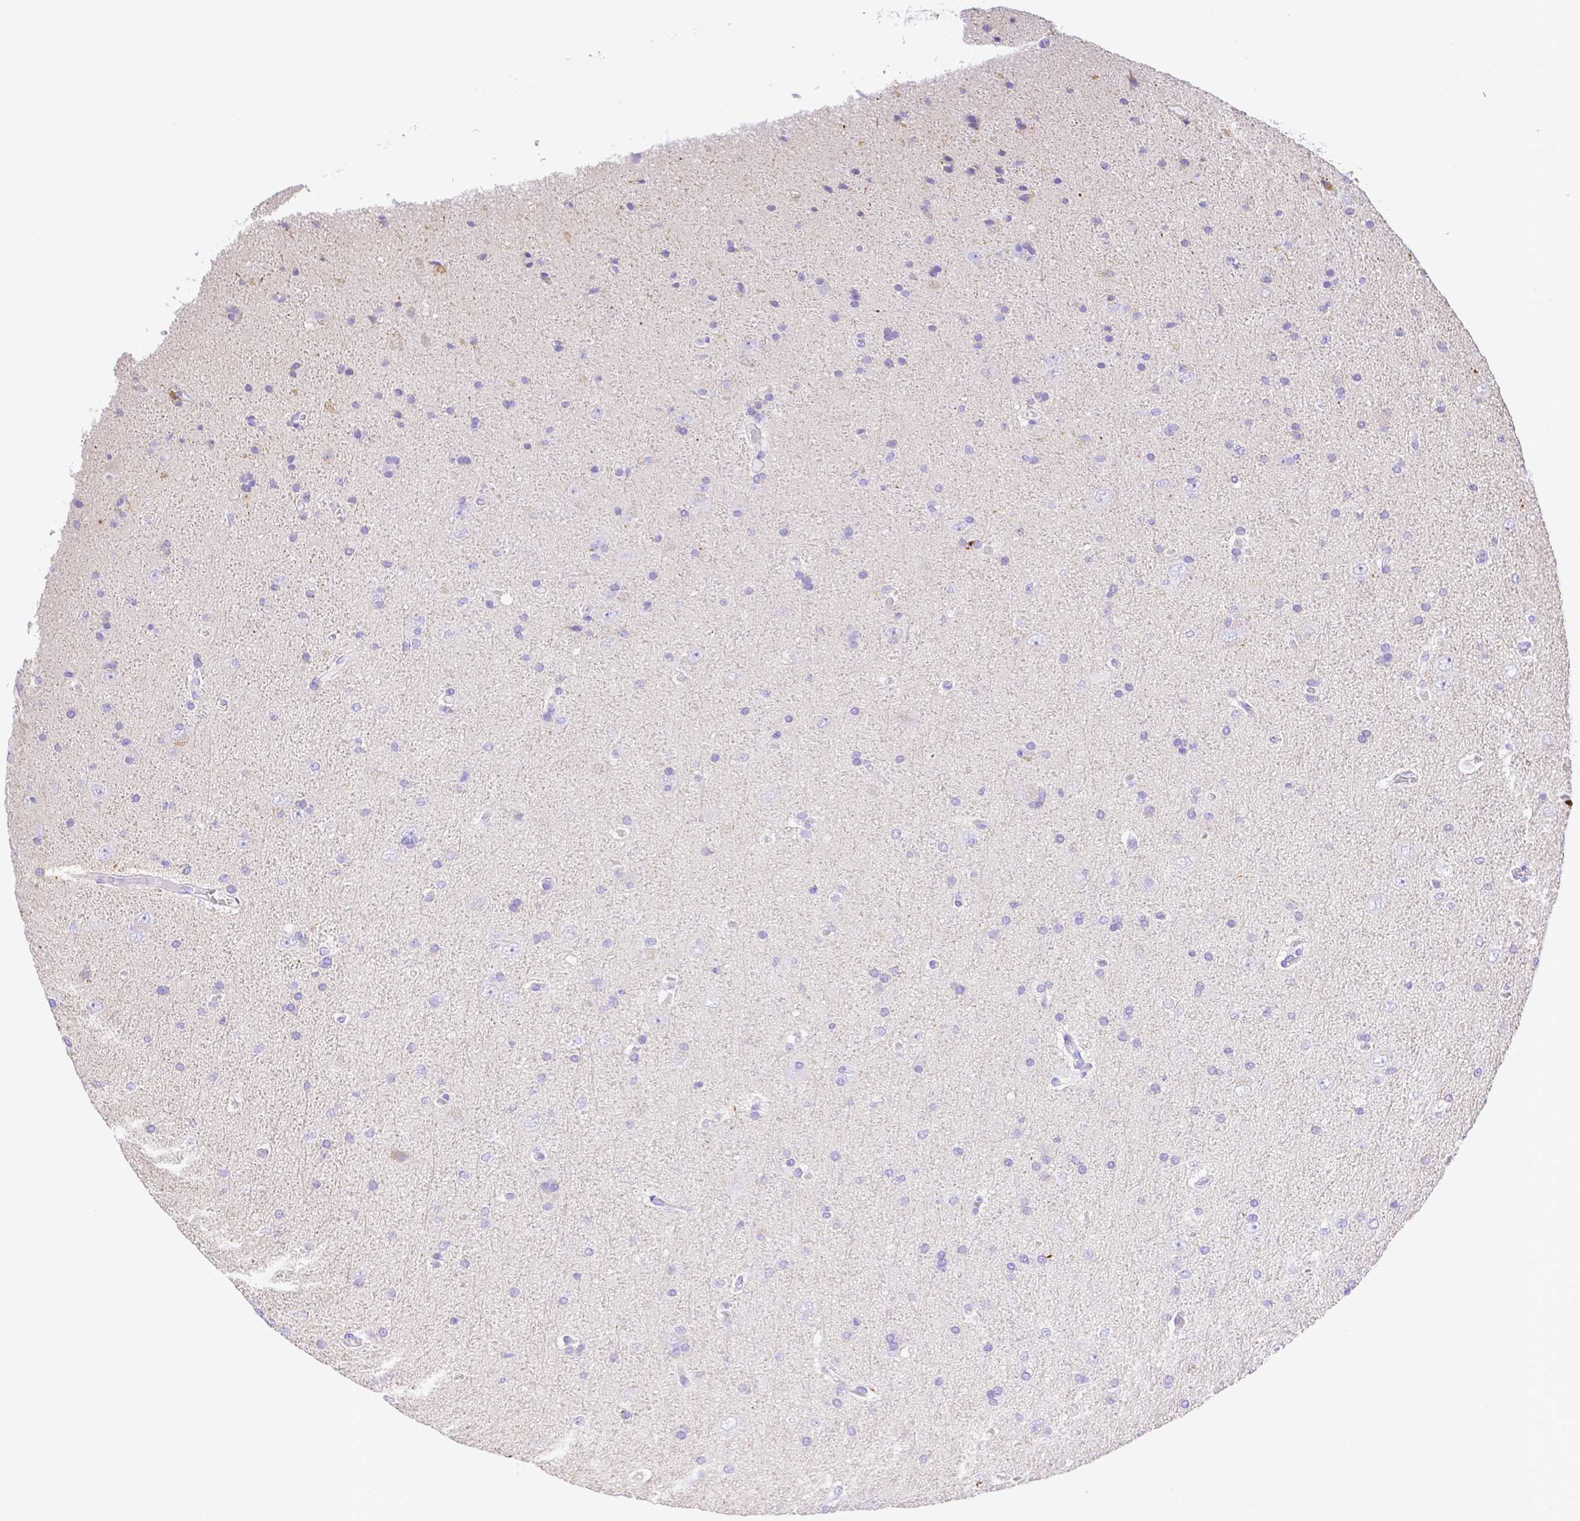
{"staining": {"intensity": "negative", "quantity": "none", "location": "none"}, "tissue": "glioma", "cell_type": "Tumor cells", "image_type": "cancer", "snomed": [{"axis": "morphology", "description": "Glioma, malignant, High grade"}, {"axis": "topography", "description": "Cerebral cortex"}], "caption": "The micrograph displays no staining of tumor cells in glioma.", "gene": "SMR3A", "patient": {"sex": "male", "age": 70}}